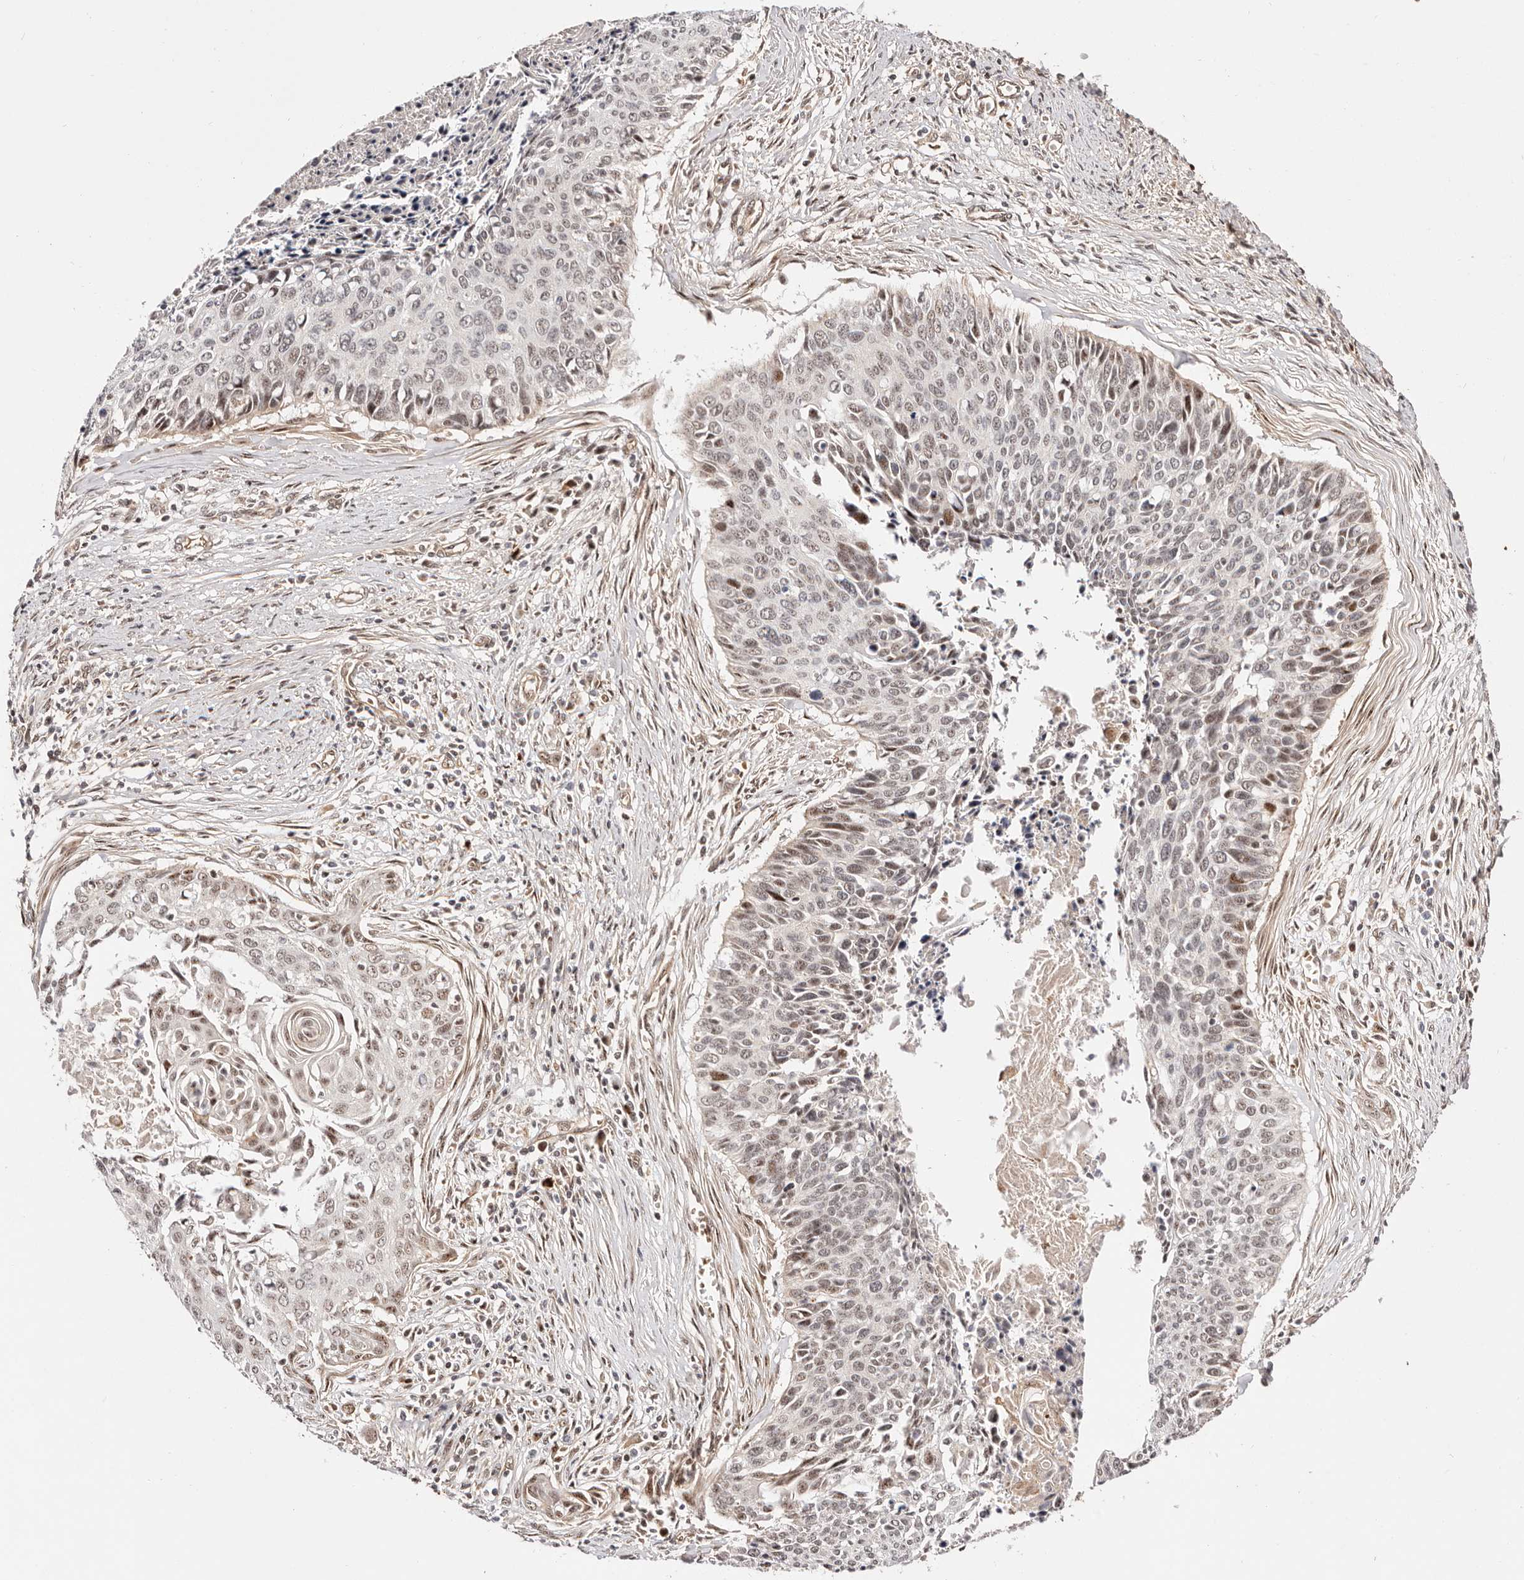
{"staining": {"intensity": "moderate", "quantity": ">75%", "location": "nuclear"}, "tissue": "cervical cancer", "cell_type": "Tumor cells", "image_type": "cancer", "snomed": [{"axis": "morphology", "description": "Squamous cell carcinoma, NOS"}, {"axis": "topography", "description": "Cervix"}], "caption": "Cervical squamous cell carcinoma stained with a protein marker exhibits moderate staining in tumor cells.", "gene": "WRN", "patient": {"sex": "female", "age": 55}}